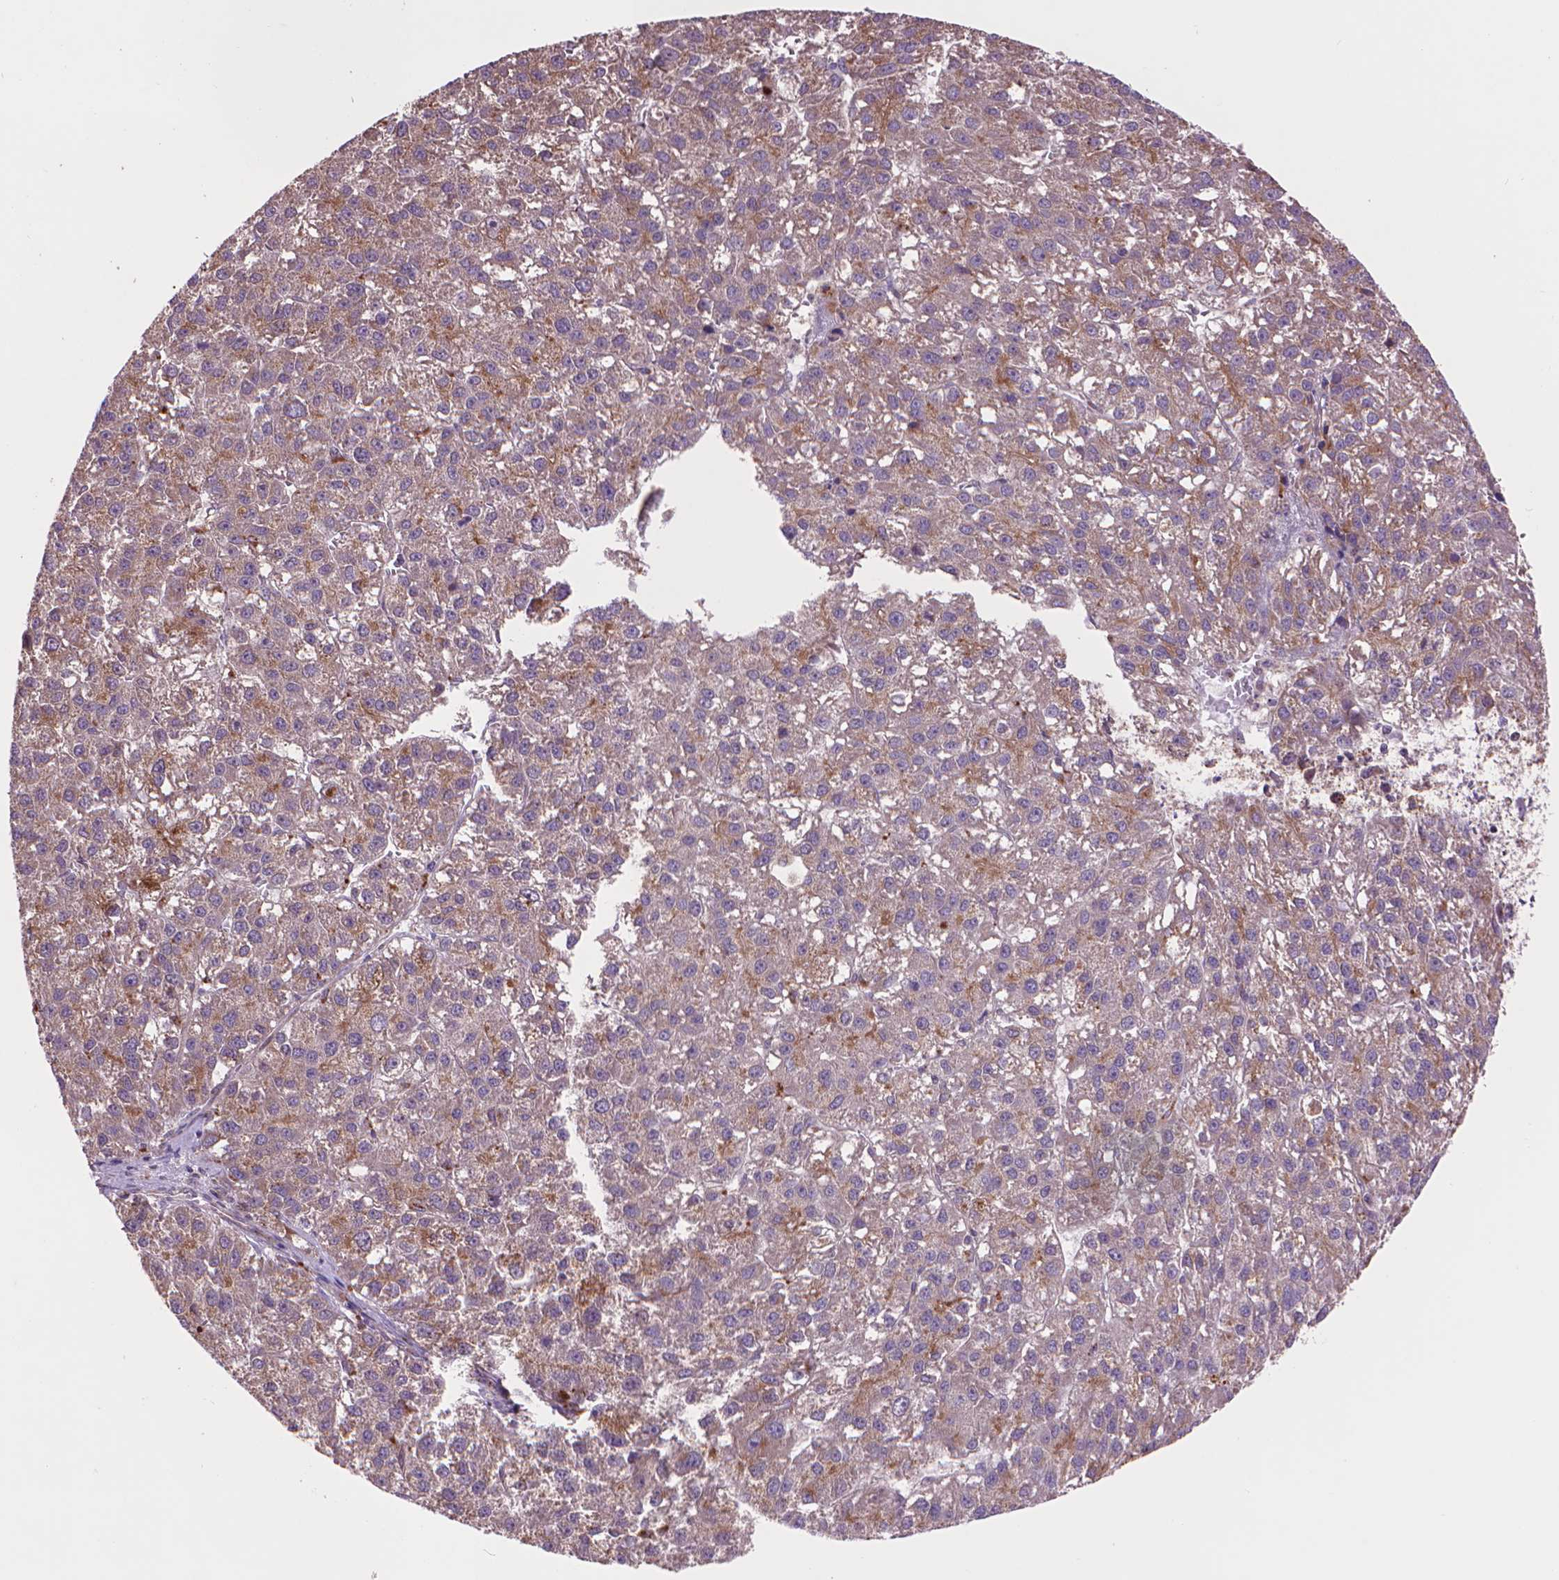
{"staining": {"intensity": "moderate", "quantity": "<25%", "location": "cytoplasmic/membranous"}, "tissue": "liver cancer", "cell_type": "Tumor cells", "image_type": "cancer", "snomed": [{"axis": "morphology", "description": "Carcinoma, Hepatocellular, NOS"}, {"axis": "topography", "description": "Liver"}], "caption": "The image displays immunohistochemical staining of liver cancer (hepatocellular carcinoma). There is moderate cytoplasmic/membranous expression is present in approximately <25% of tumor cells.", "gene": "GLB1", "patient": {"sex": "female", "age": 70}}